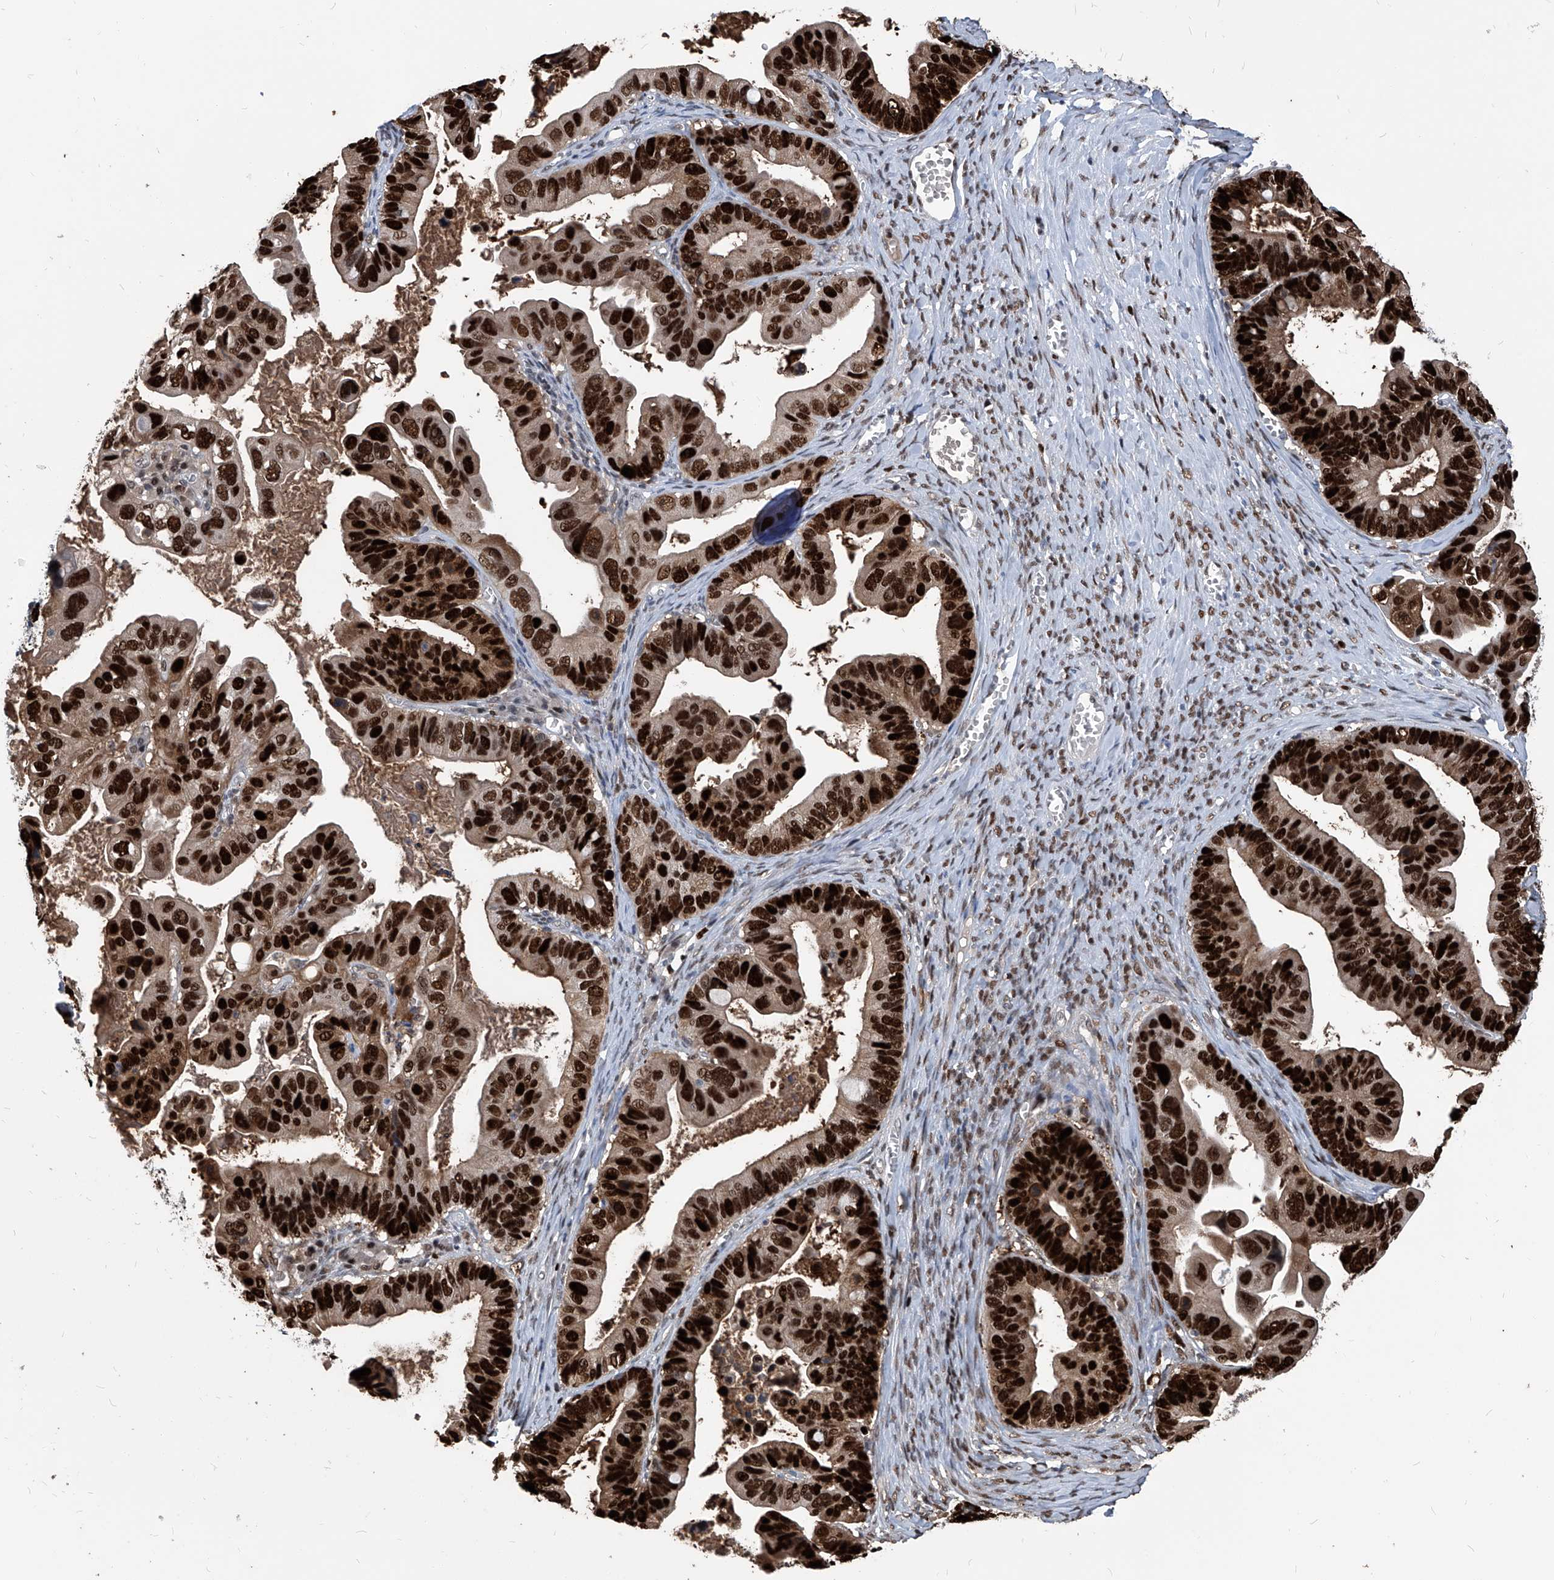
{"staining": {"intensity": "strong", "quantity": ">75%", "location": "nuclear"}, "tissue": "ovarian cancer", "cell_type": "Tumor cells", "image_type": "cancer", "snomed": [{"axis": "morphology", "description": "Cystadenocarcinoma, serous, NOS"}, {"axis": "topography", "description": "Ovary"}], "caption": "IHC (DAB) staining of human serous cystadenocarcinoma (ovarian) reveals strong nuclear protein expression in about >75% of tumor cells.", "gene": "PCNA", "patient": {"sex": "female", "age": 56}}